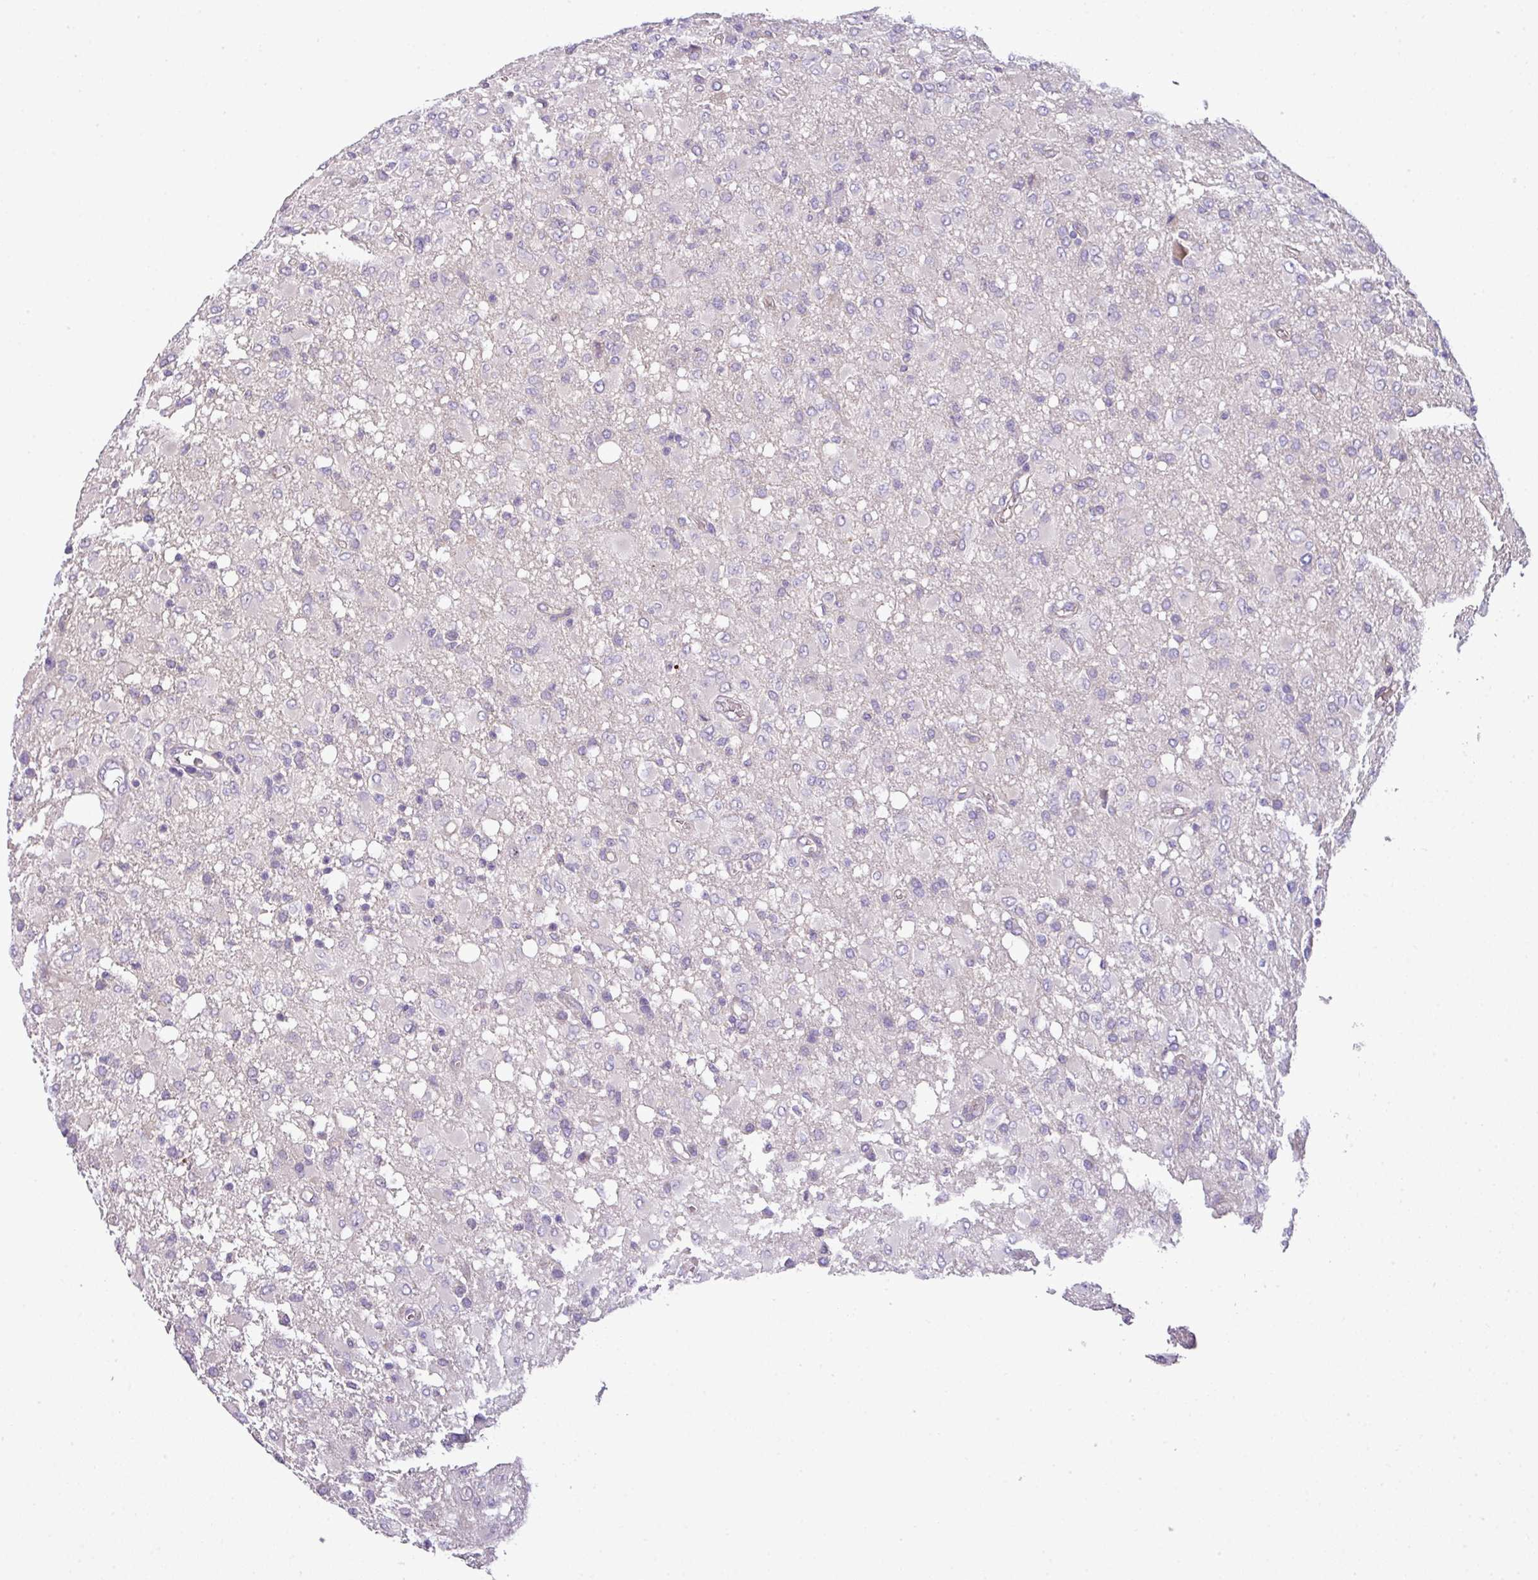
{"staining": {"intensity": "negative", "quantity": "none", "location": "none"}, "tissue": "glioma", "cell_type": "Tumor cells", "image_type": "cancer", "snomed": [{"axis": "morphology", "description": "Glioma, malignant, High grade"}, {"axis": "topography", "description": "Brain"}], "caption": "A micrograph of glioma stained for a protein exhibits no brown staining in tumor cells.", "gene": "PIK3R5", "patient": {"sex": "female", "age": 57}}